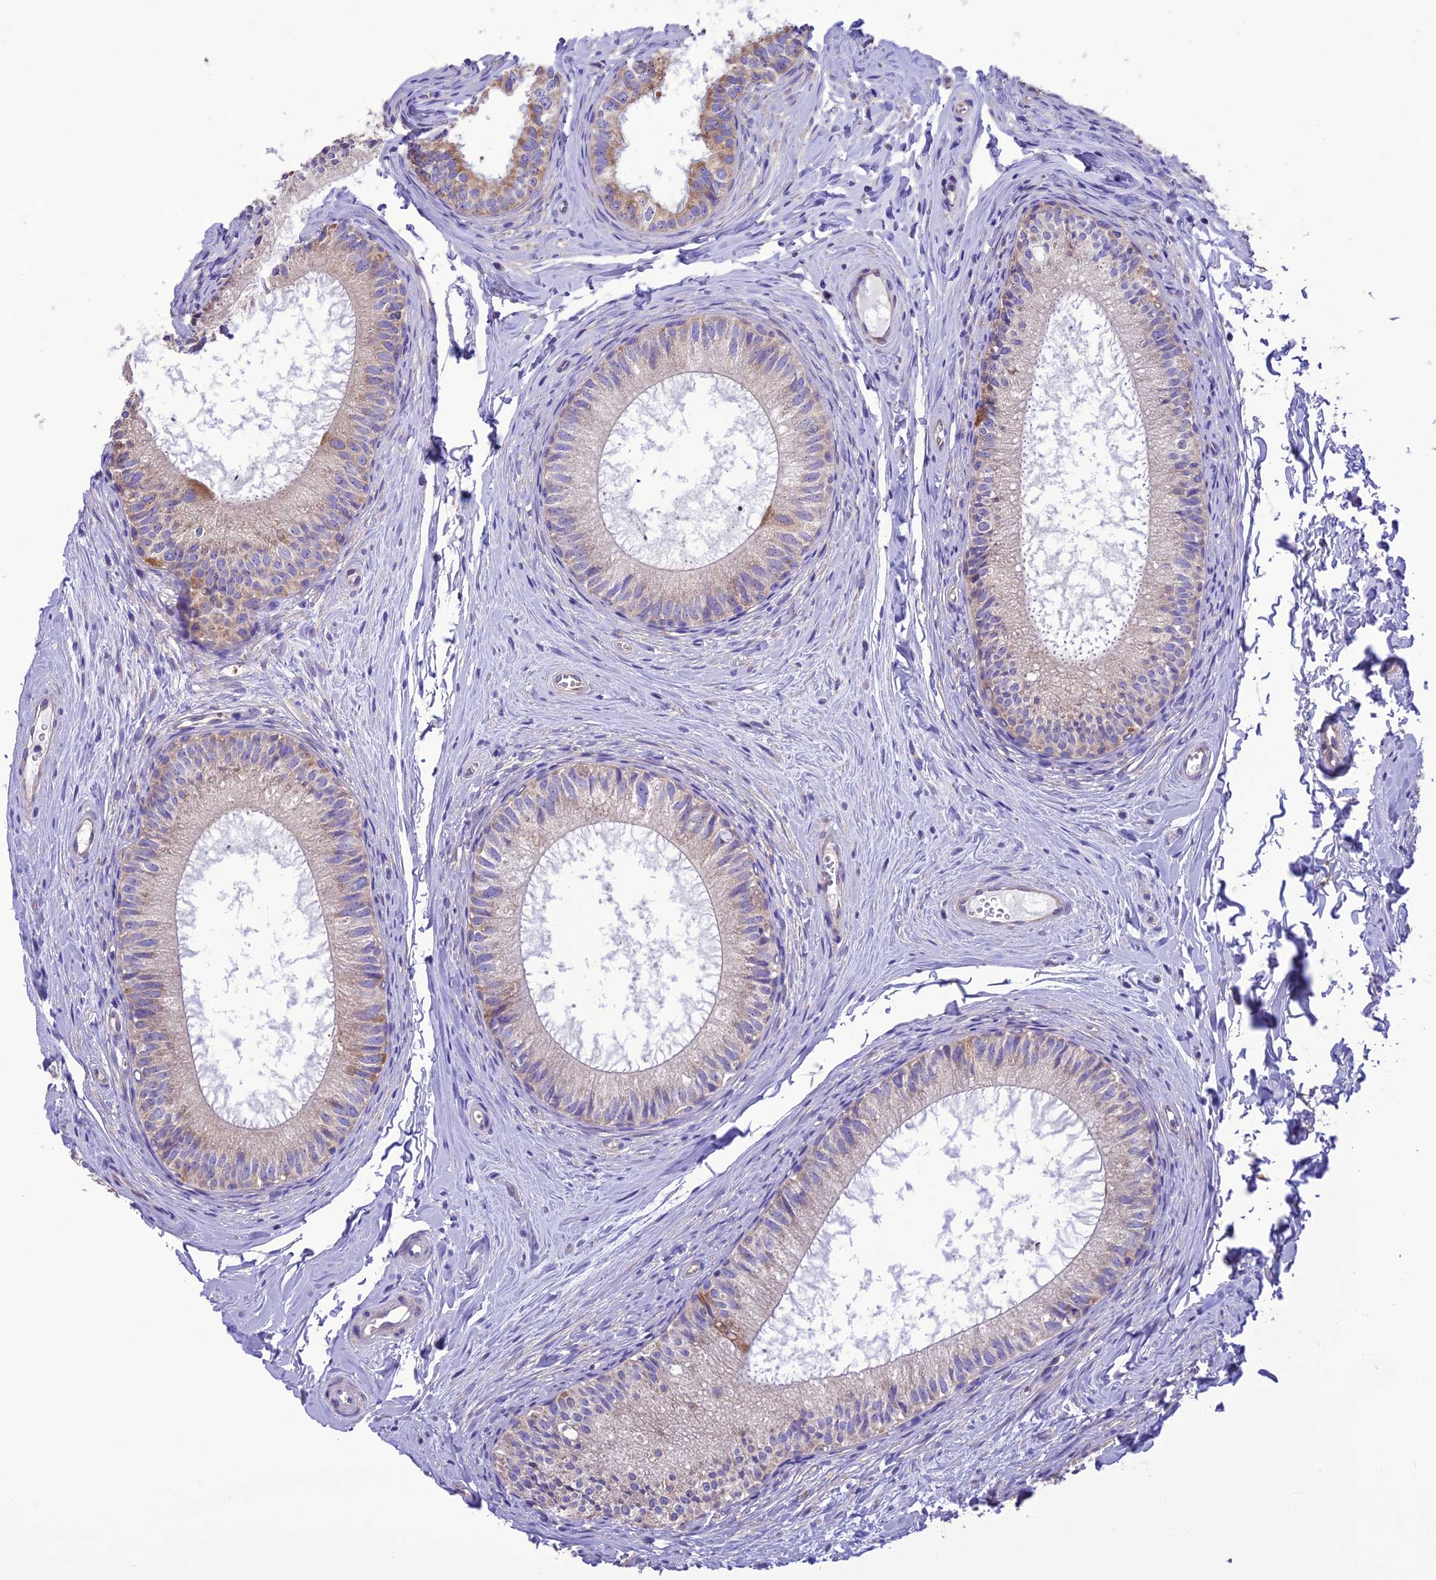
{"staining": {"intensity": "moderate", "quantity": "<25%", "location": "cytoplasmic/membranous"}, "tissue": "epididymis", "cell_type": "Glandular cells", "image_type": "normal", "snomed": [{"axis": "morphology", "description": "Normal tissue, NOS"}, {"axis": "topography", "description": "Epididymis"}], "caption": "Glandular cells display moderate cytoplasmic/membranous expression in about <25% of cells in benign epididymis.", "gene": "MAP3K12", "patient": {"sex": "male", "age": 34}}